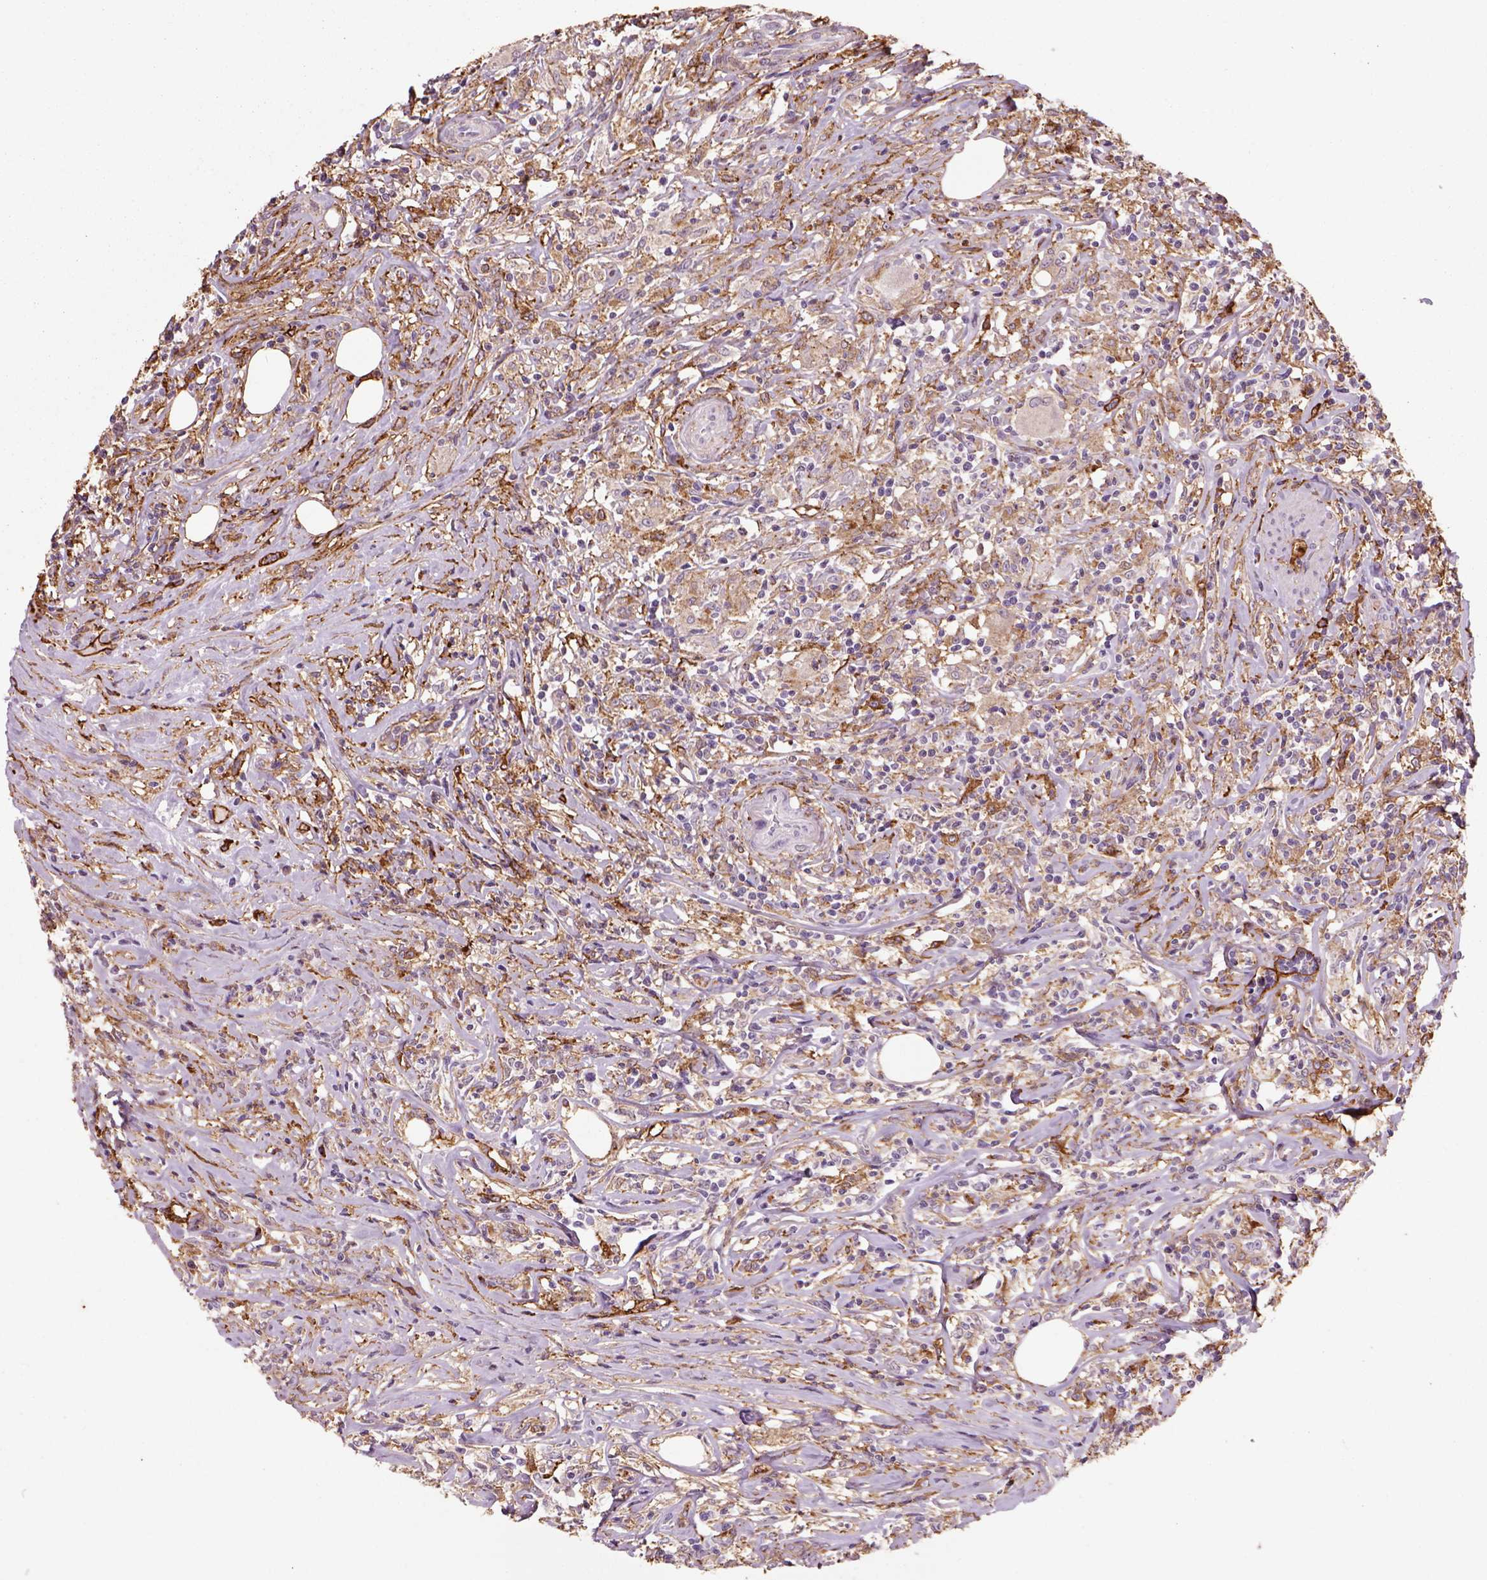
{"staining": {"intensity": "weak", "quantity": ">75%", "location": "cytoplasmic/membranous"}, "tissue": "lymphoma", "cell_type": "Tumor cells", "image_type": "cancer", "snomed": [{"axis": "morphology", "description": "Malignant lymphoma, non-Hodgkin's type, High grade"}, {"axis": "topography", "description": "Lymph node"}], "caption": "Brown immunohistochemical staining in malignant lymphoma, non-Hodgkin's type (high-grade) reveals weak cytoplasmic/membranous staining in approximately >75% of tumor cells.", "gene": "MARCKS", "patient": {"sex": "female", "age": 84}}